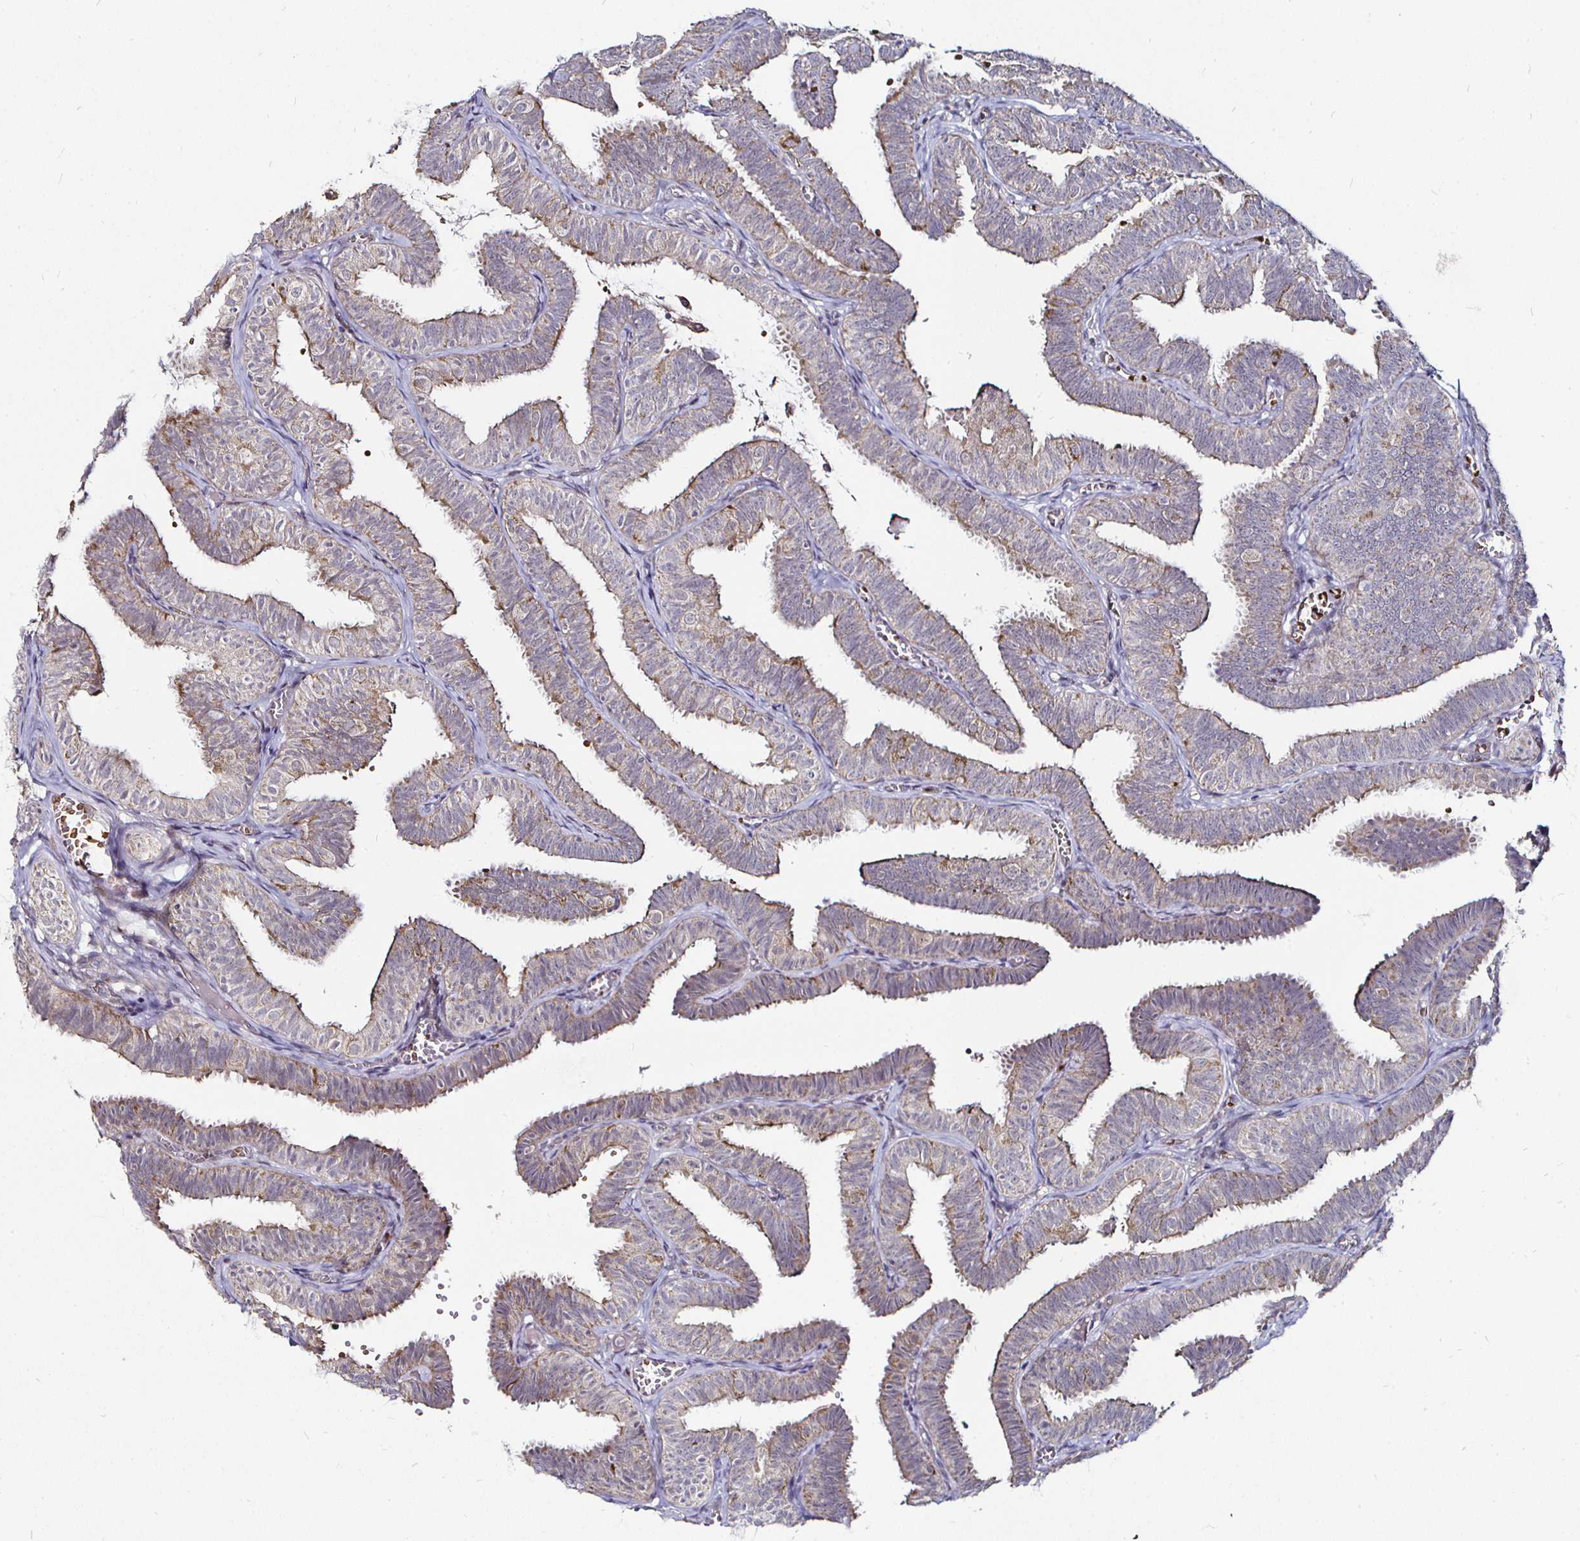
{"staining": {"intensity": "weak", "quantity": "25%-75%", "location": "cytoplasmic/membranous"}, "tissue": "fallopian tube", "cell_type": "Glandular cells", "image_type": "normal", "snomed": [{"axis": "morphology", "description": "Normal tissue, NOS"}, {"axis": "topography", "description": "Fallopian tube"}], "caption": "Brown immunohistochemical staining in normal human fallopian tube shows weak cytoplasmic/membranous staining in about 25%-75% of glandular cells. (DAB IHC, brown staining for protein, blue staining for nuclei).", "gene": "ATG3", "patient": {"sex": "female", "age": 25}}